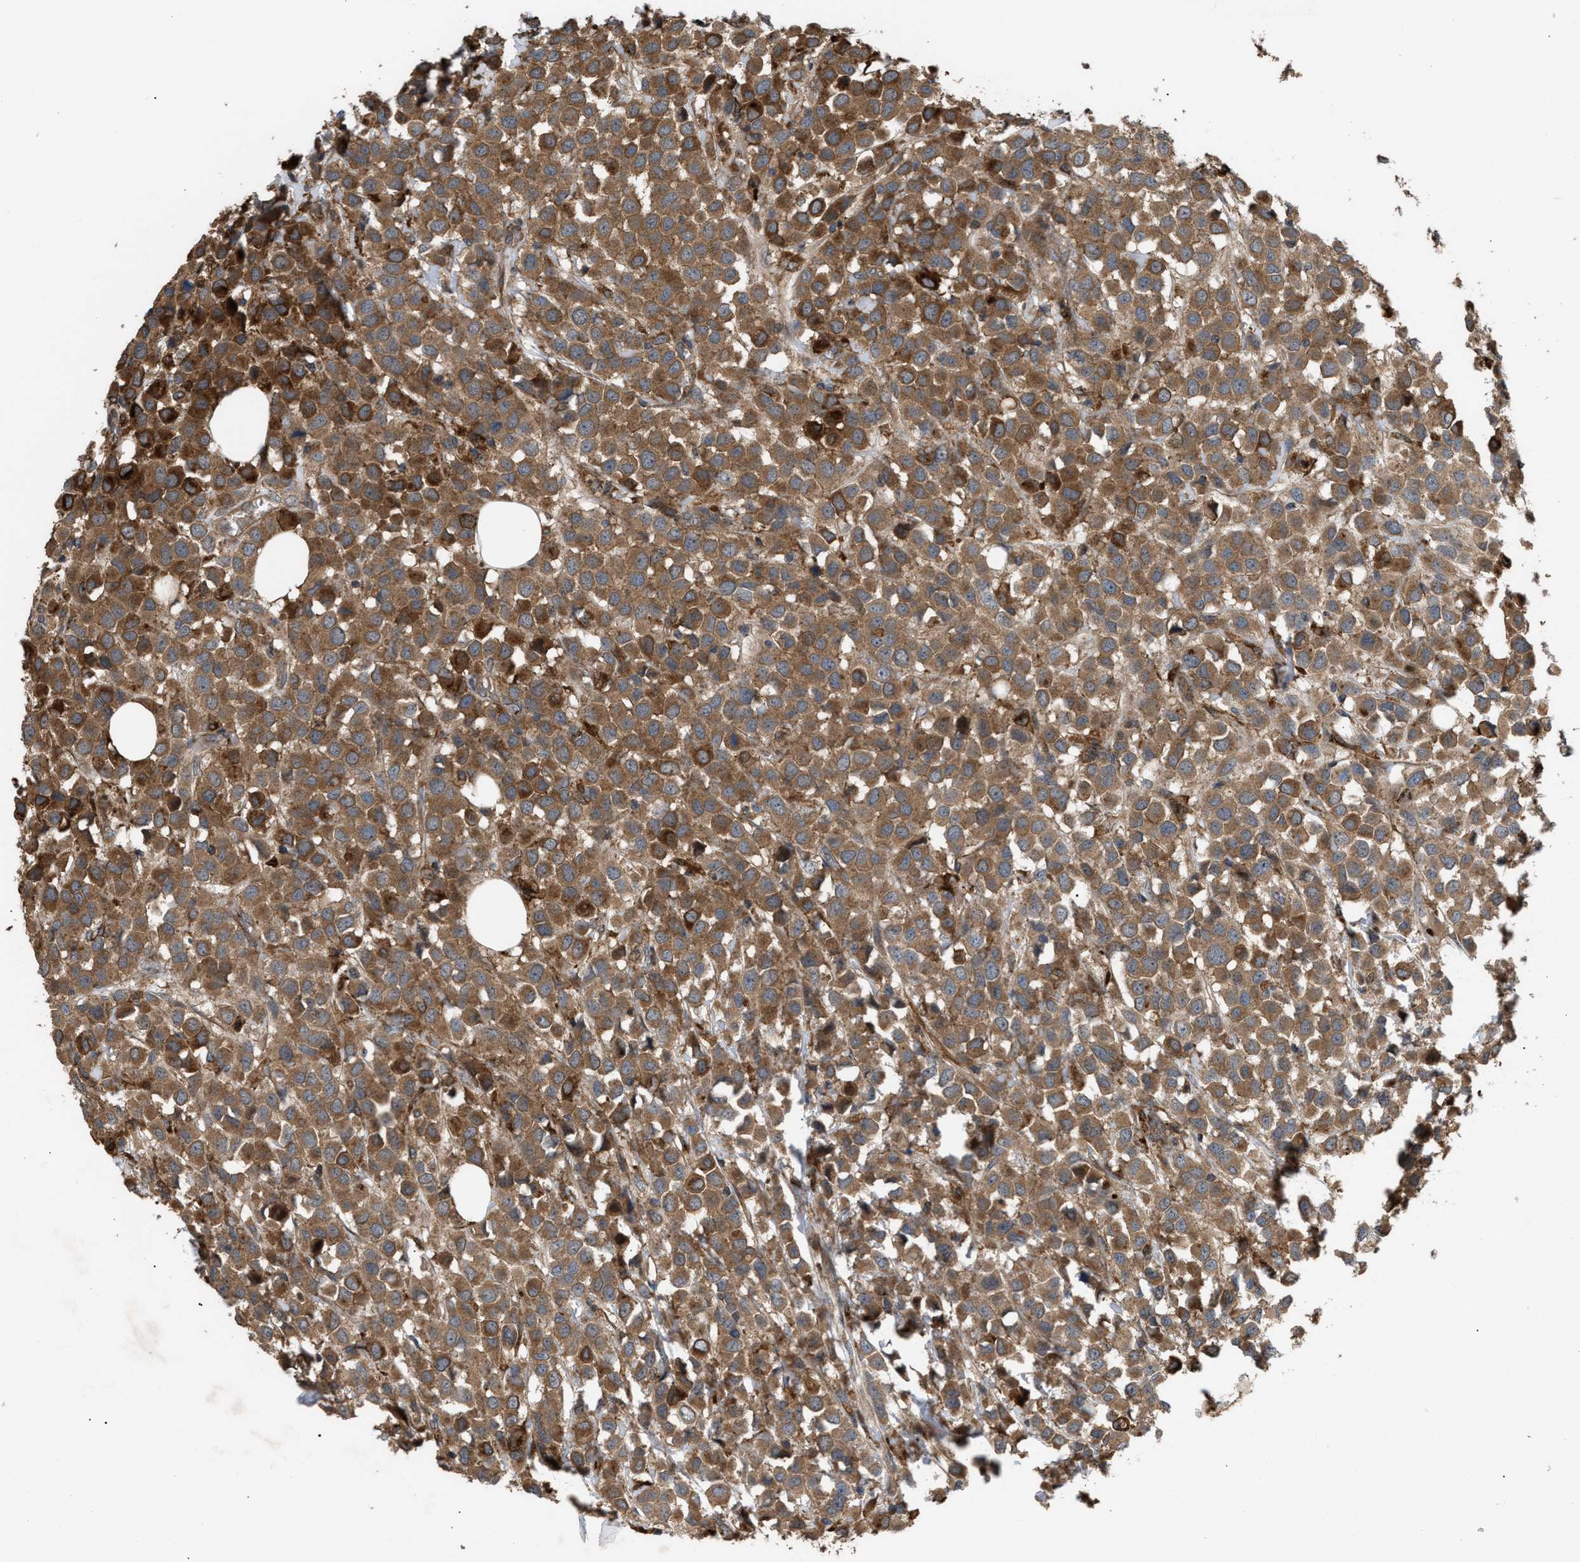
{"staining": {"intensity": "moderate", "quantity": ">75%", "location": "cytoplasmic/membranous"}, "tissue": "breast cancer", "cell_type": "Tumor cells", "image_type": "cancer", "snomed": [{"axis": "morphology", "description": "Duct carcinoma"}, {"axis": "topography", "description": "Breast"}], "caption": "Human breast infiltrating ductal carcinoma stained with a brown dye exhibits moderate cytoplasmic/membranous positive staining in approximately >75% of tumor cells.", "gene": "GCC1", "patient": {"sex": "female", "age": 61}}